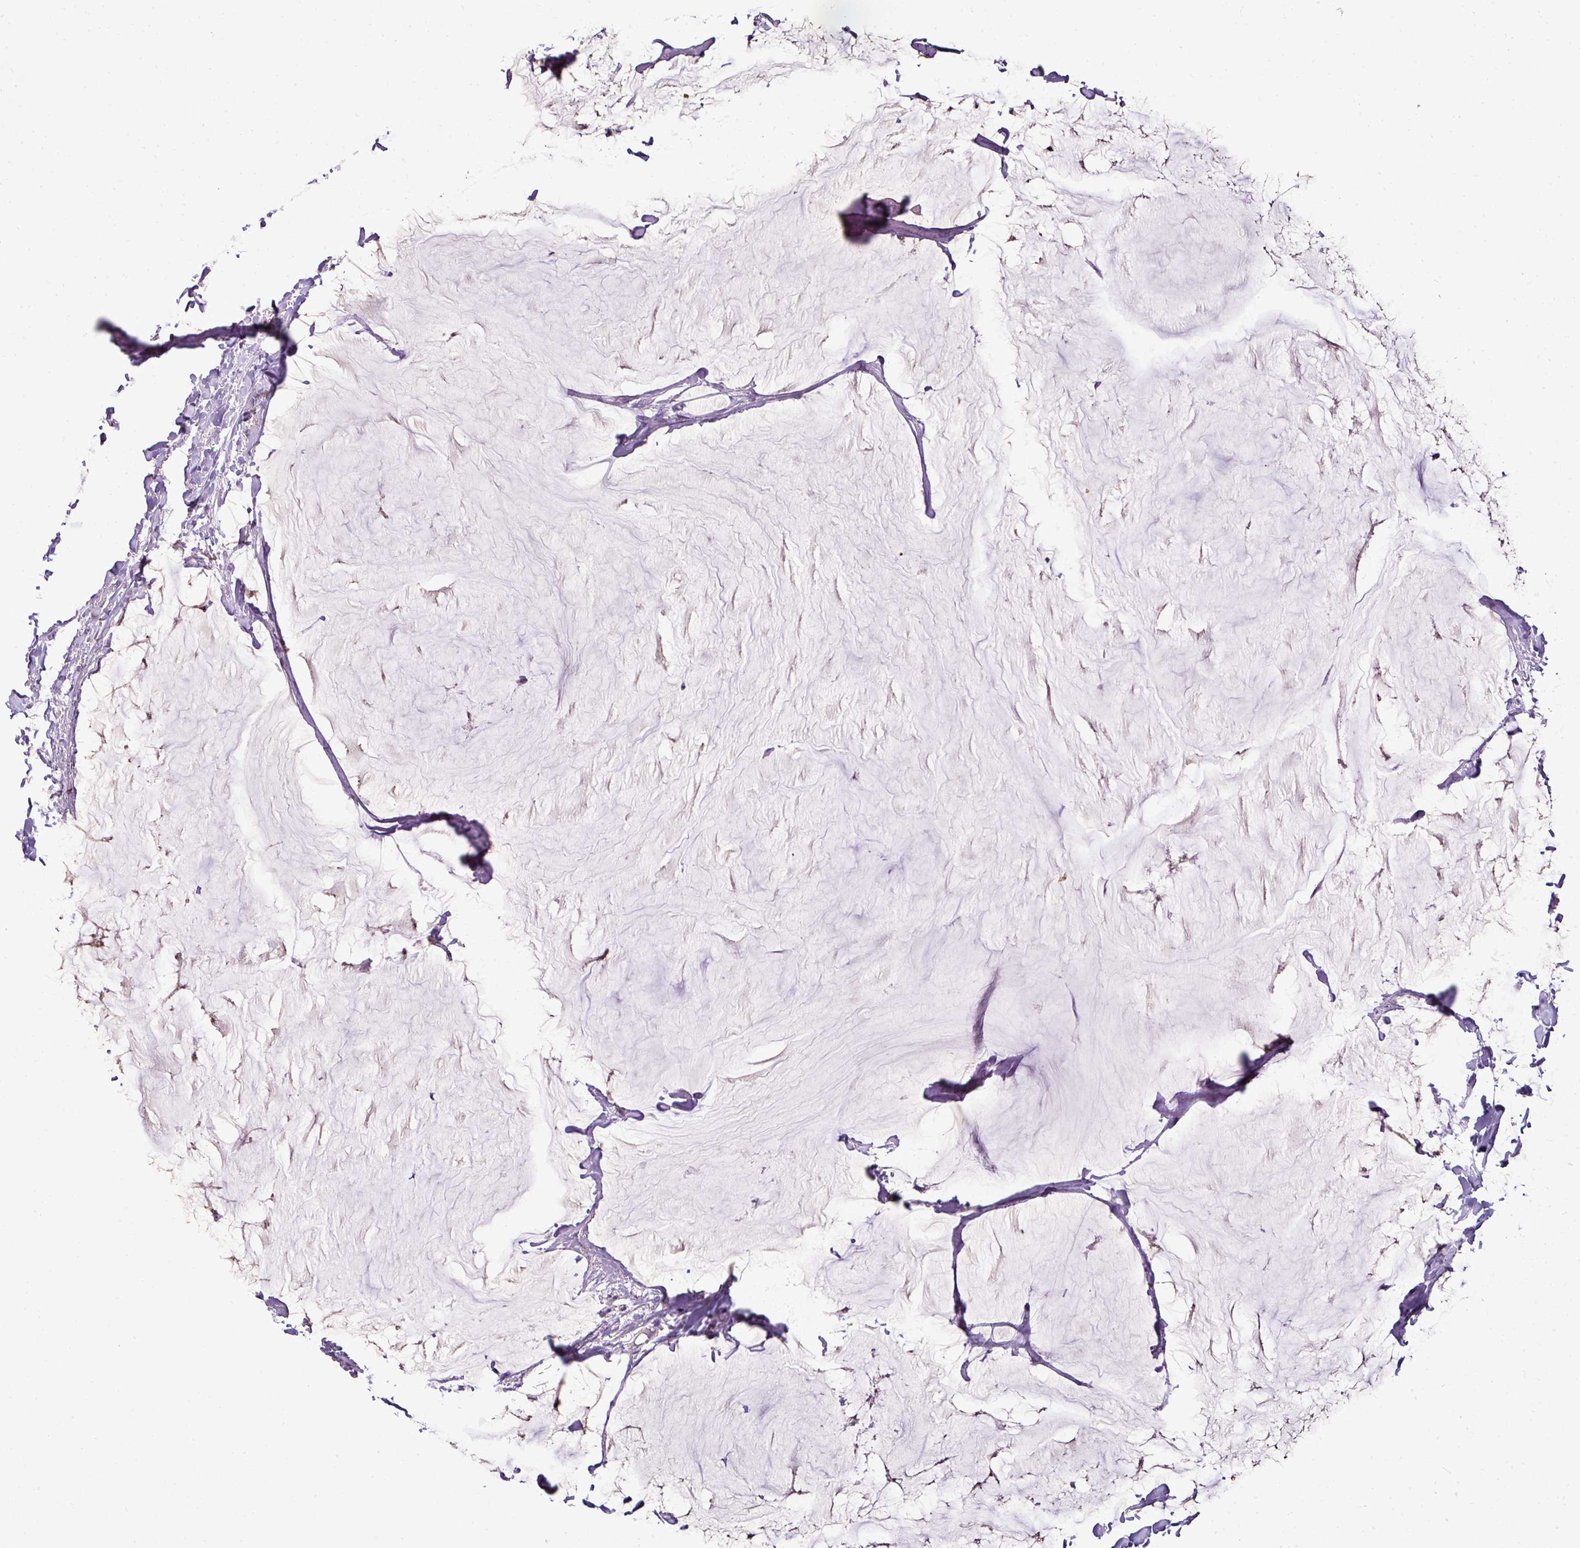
{"staining": {"intensity": "weak", "quantity": "25%-75%", "location": "nuclear"}, "tissue": "breast cancer", "cell_type": "Tumor cells", "image_type": "cancer", "snomed": [{"axis": "morphology", "description": "Duct carcinoma"}, {"axis": "topography", "description": "Breast"}], "caption": "Weak nuclear expression is identified in approximately 25%-75% of tumor cells in breast cancer (intraductal carcinoma).", "gene": "TEX30", "patient": {"sex": "female", "age": 93}}